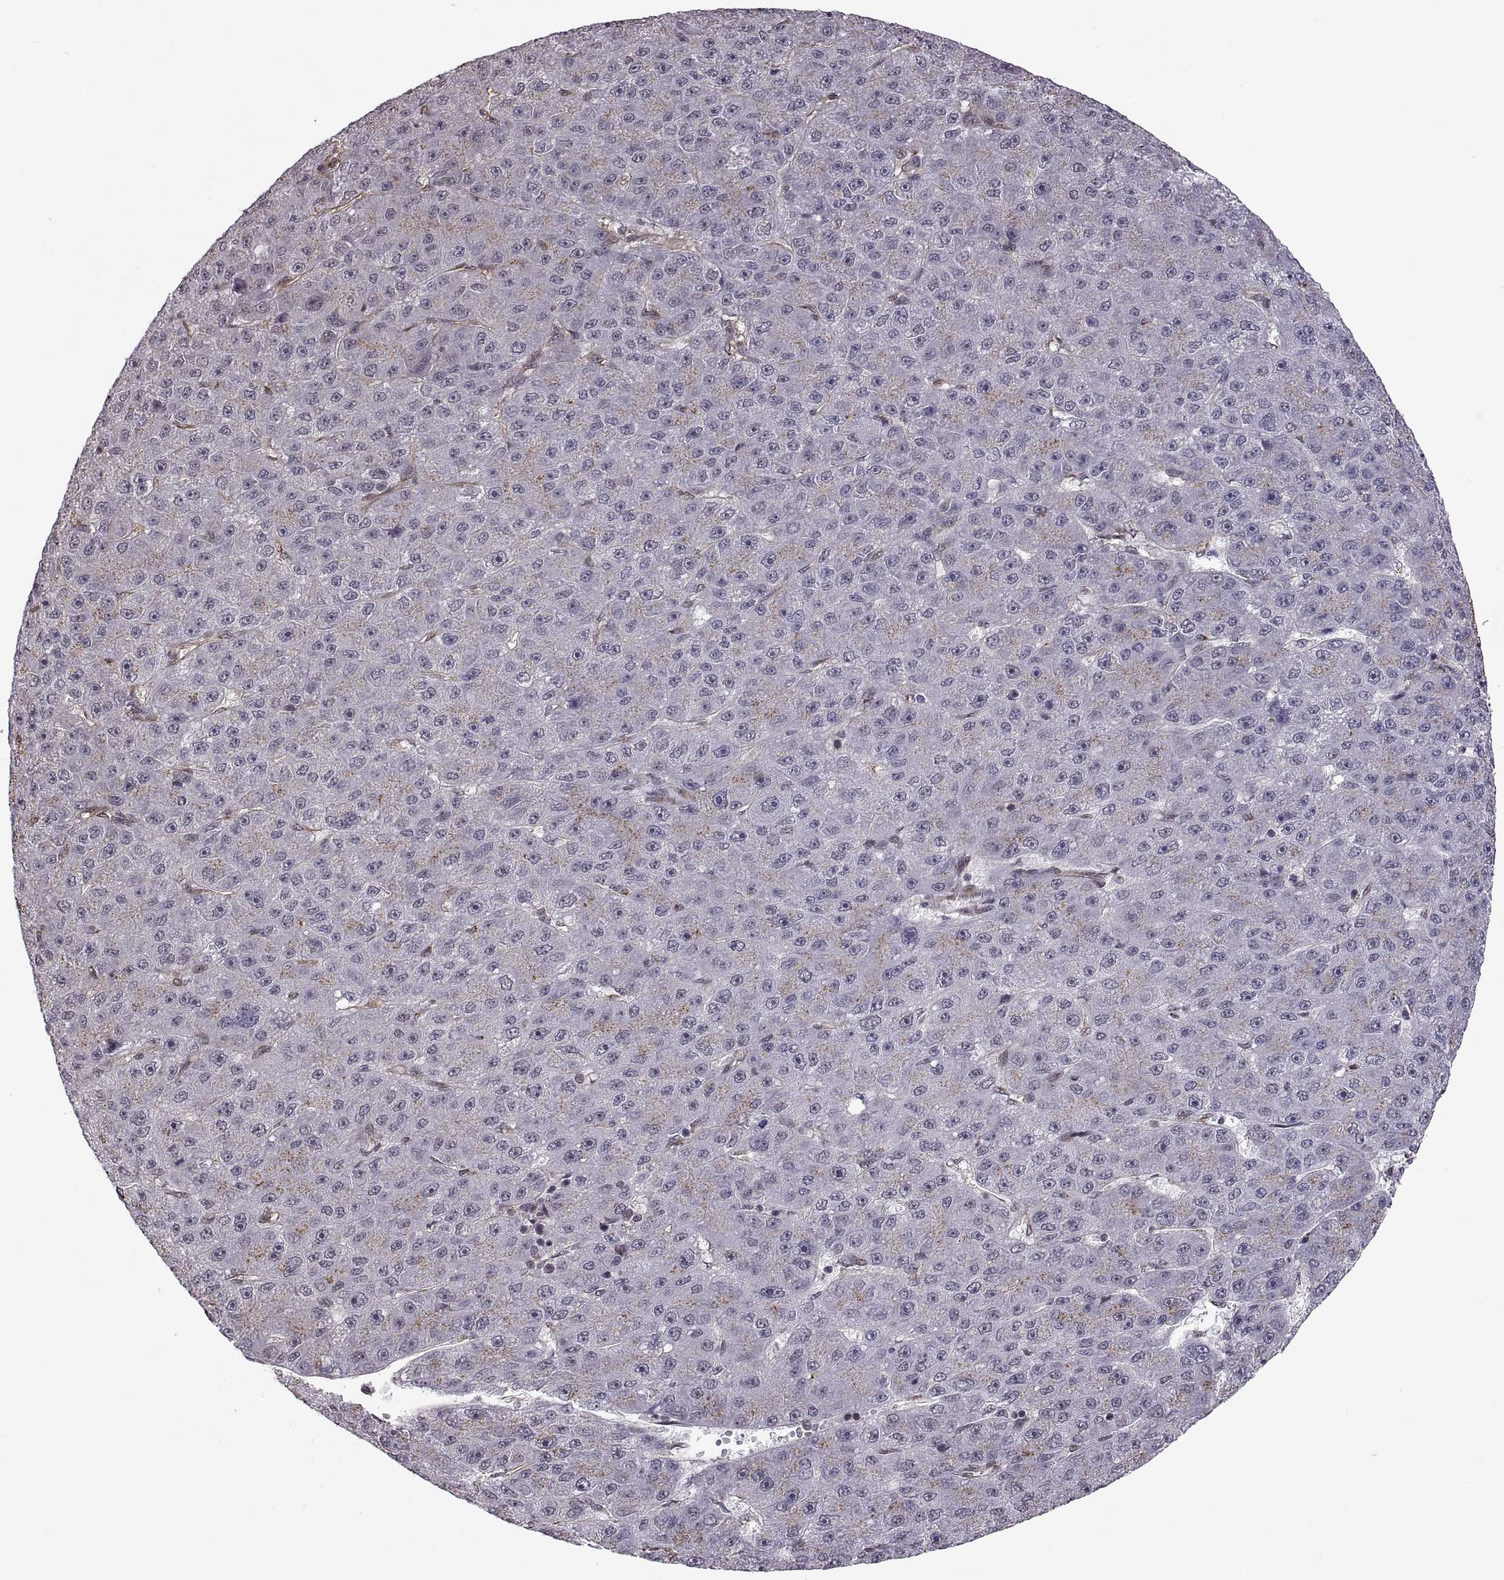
{"staining": {"intensity": "negative", "quantity": "none", "location": "none"}, "tissue": "liver cancer", "cell_type": "Tumor cells", "image_type": "cancer", "snomed": [{"axis": "morphology", "description": "Carcinoma, Hepatocellular, NOS"}, {"axis": "topography", "description": "Liver"}], "caption": "Liver hepatocellular carcinoma was stained to show a protein in brown. There is no significant staining in tumor cells.", "gene": "ARRB1", "patient": {"sex": "male", "age": 67}}